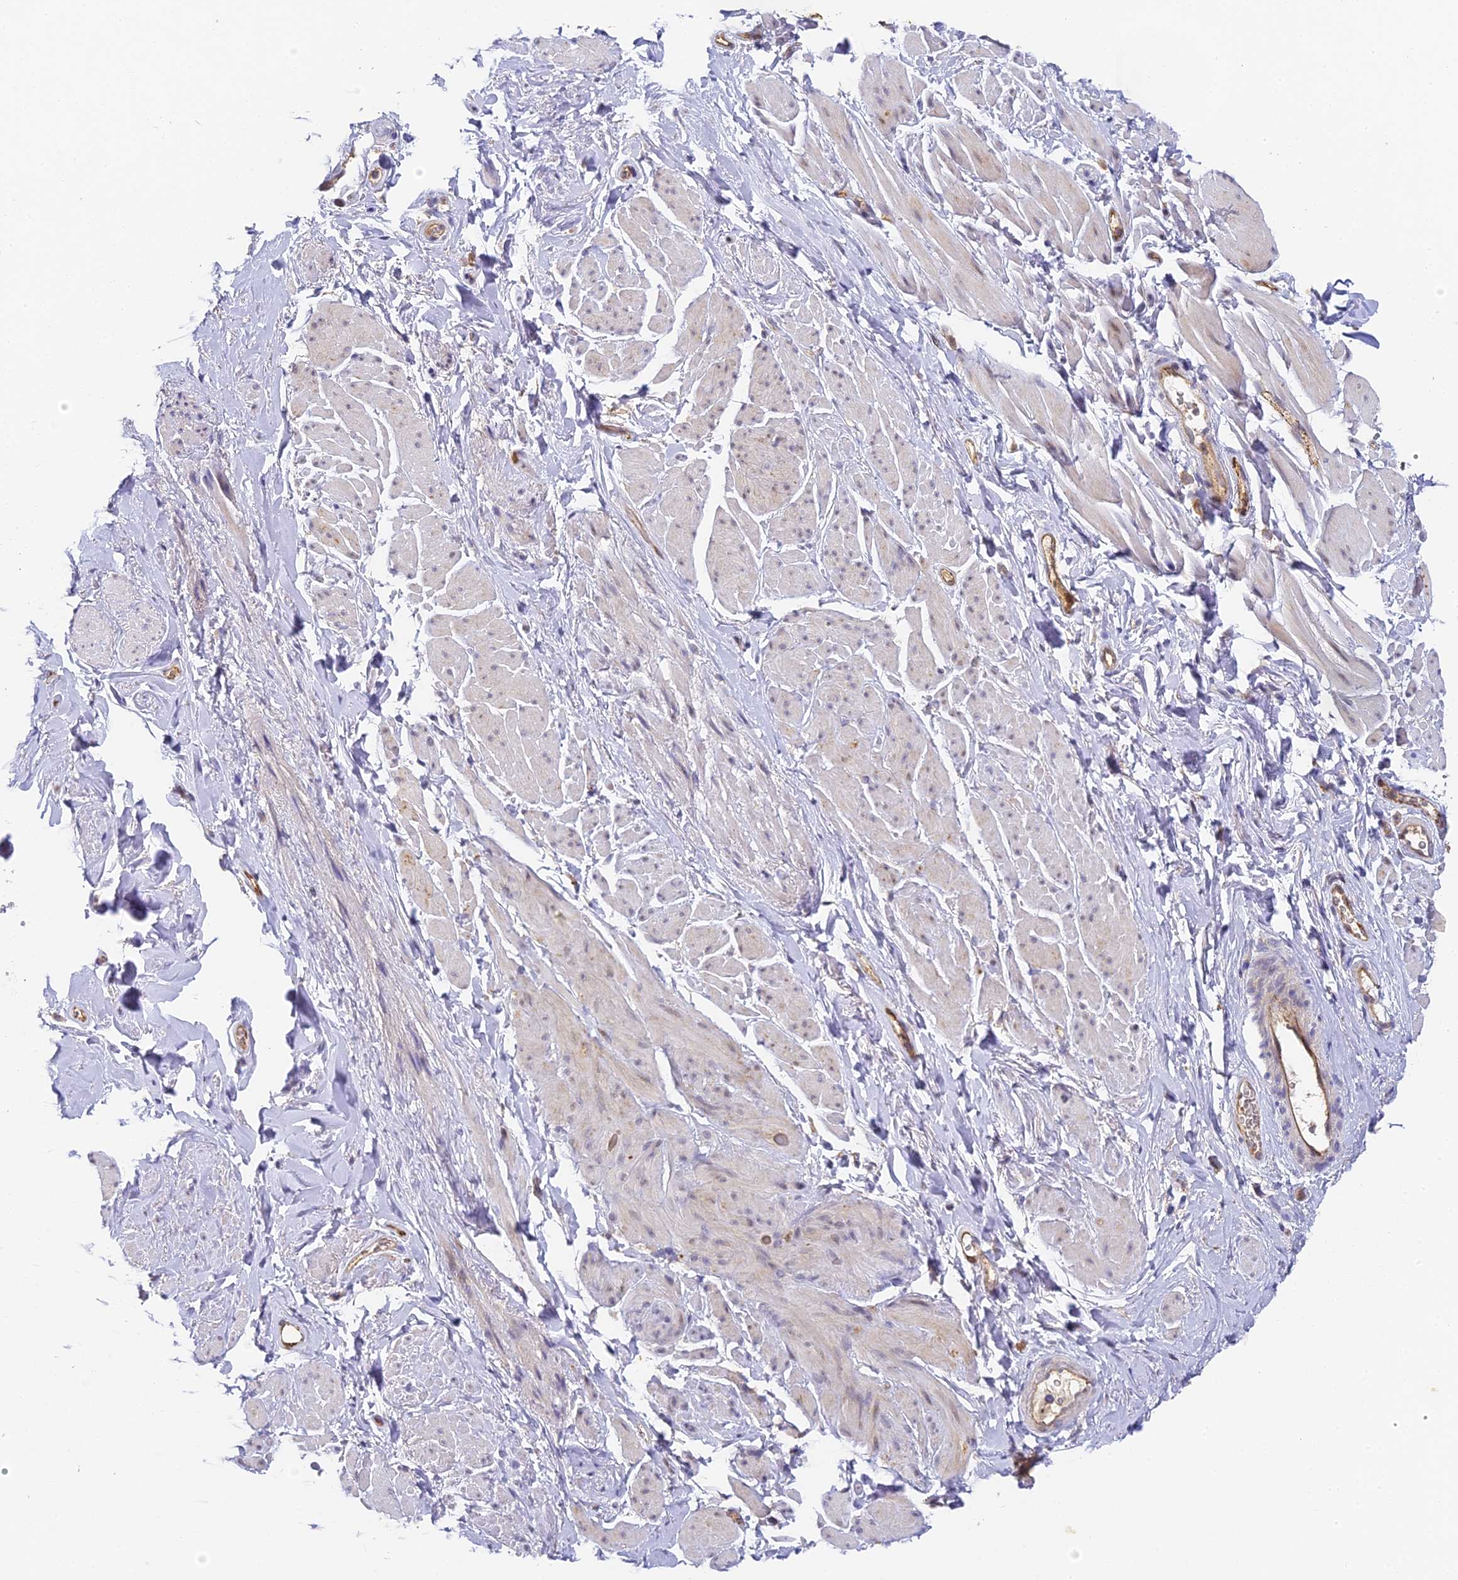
{"staining": {"intensity": "weak", "quantity": "<25%", "location": "cytoplasmic/membranous"}, "tissue": "smooth muscle", "cell_type": "Smooth muscle cells", "image_type": "normal", "snomed": [{"axis": "morphology", "description": "Normal tissue, NOS"}, {"axis": "topography", "description": "Smooth muscle"}, {"axis": "topography", "description": "Peripheral nerve tissue"}], "caption": "Protein analysis of benign smooth muscle shows no significant staining in smooth muscle cells.", "gene": "DNAAF10", "patient": {"sex": "male", "age": 69}}